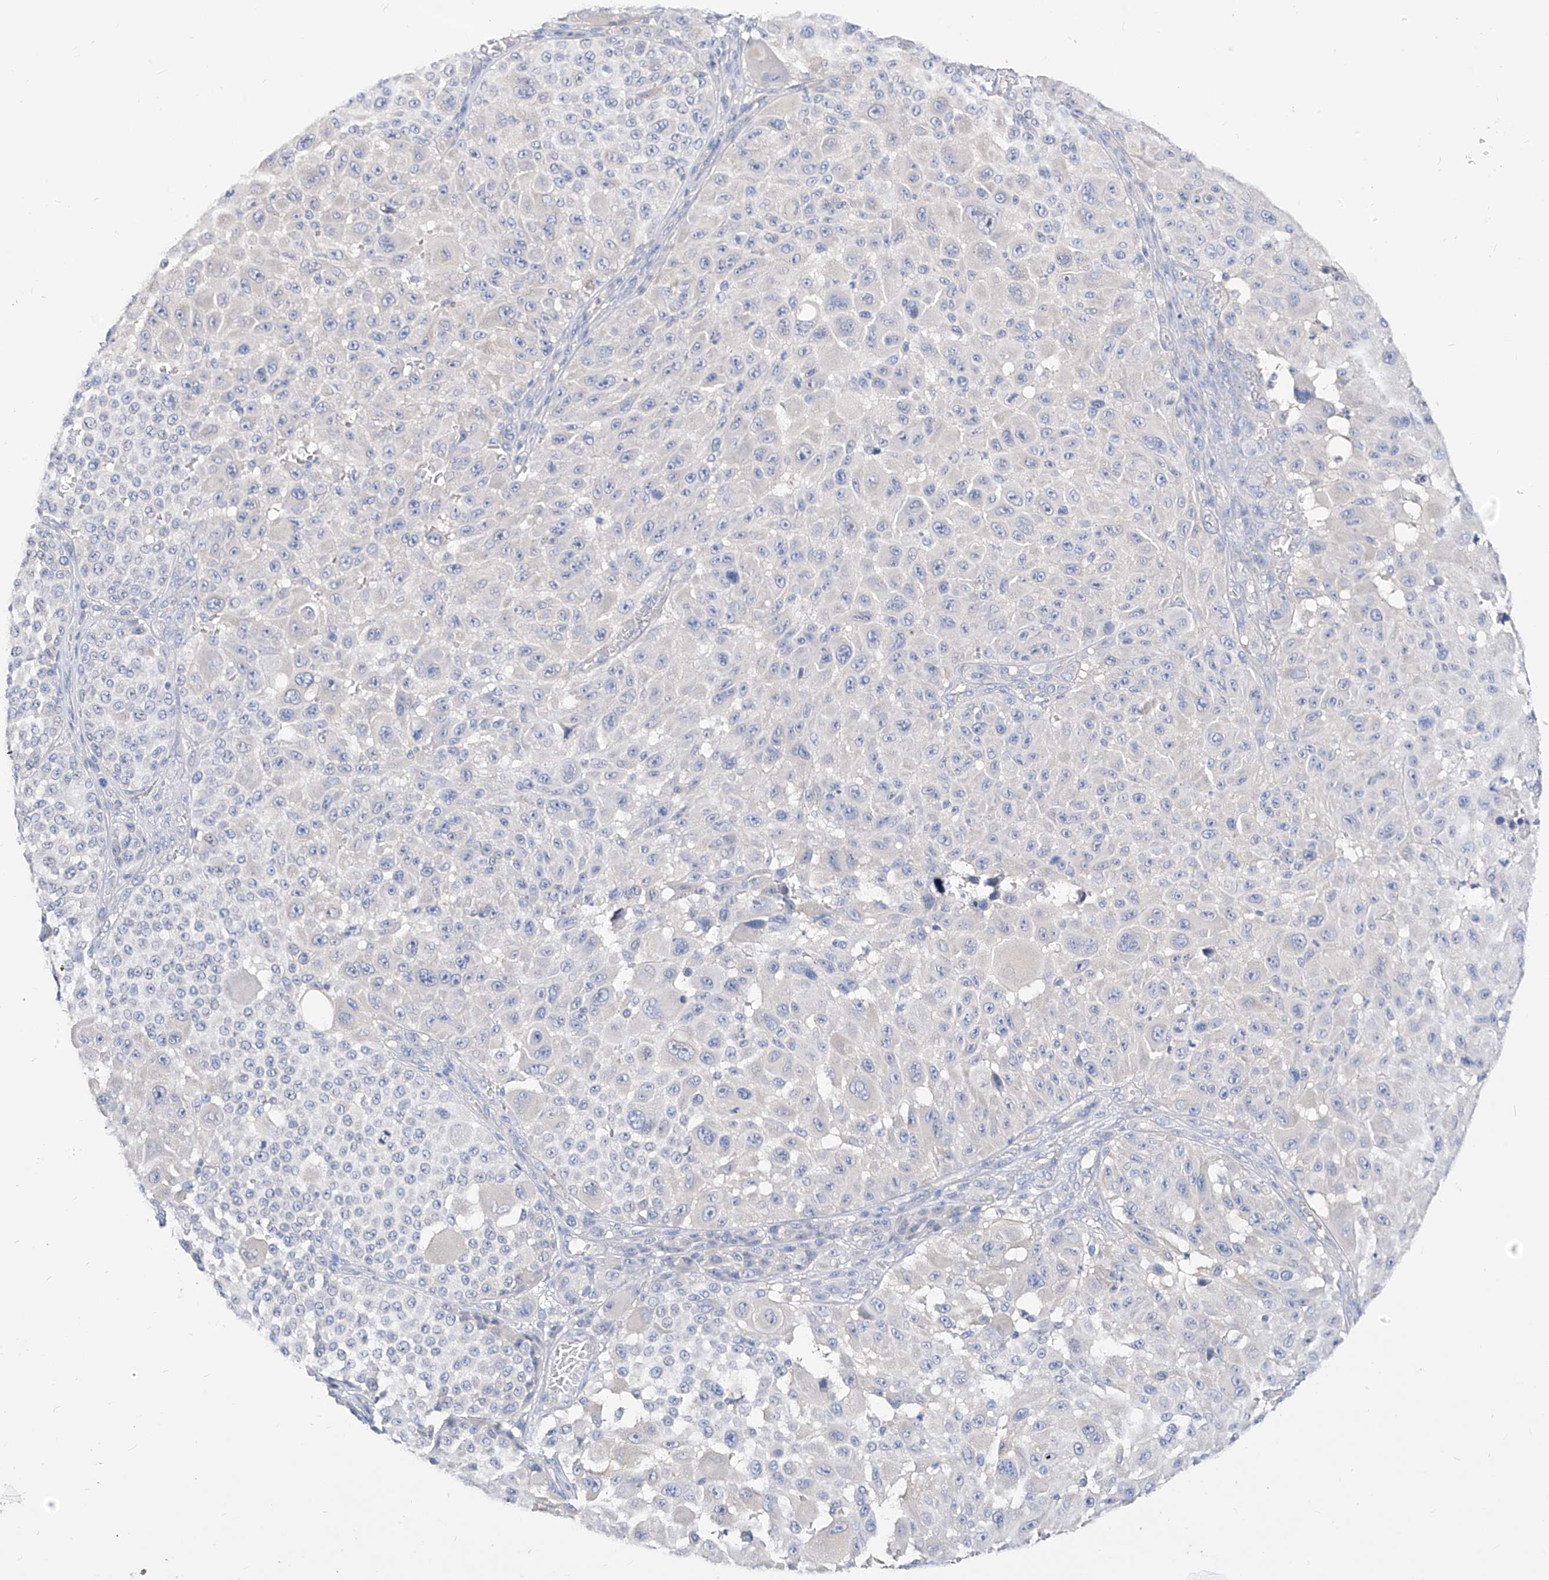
{"staining": {"intensity": "negative", "quantity": "none", "location": "none"}, "tissue": "melanoma", "cell_type": "Tumor cells", "image_type": "cancer", "snomed": [{"axis": "morphology", "description": "Malignant melanoma, NOS"}, {"axis": "topography", "description": "Skin"}], "caption": "Protein analysis of melanoma reveals no significant positivity in tumor cells.", "gene": "ZZEF1", "patient": {"sex": "male", "age": 83}}